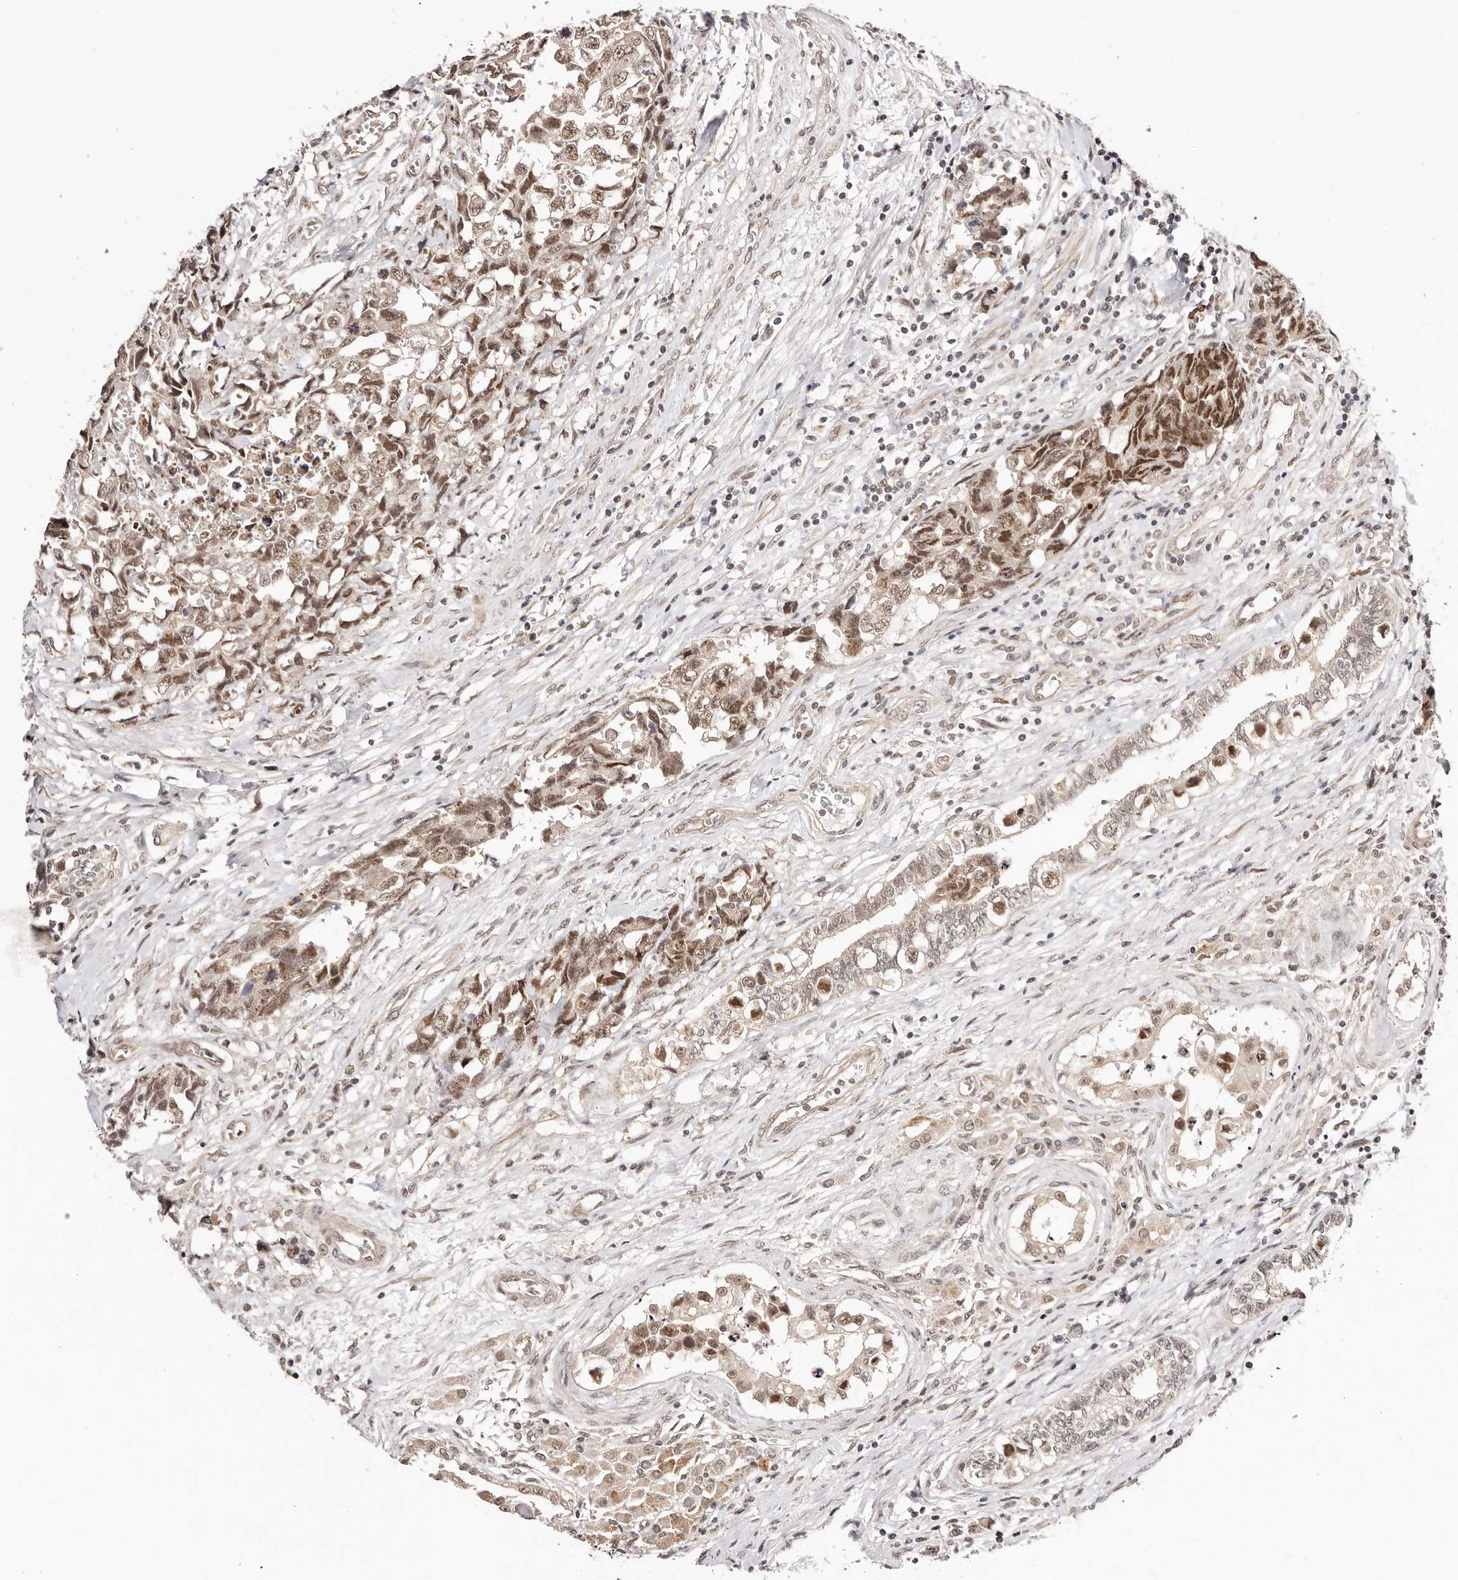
{"staining": {"intensity": "moderate", "quantity": ">75%", "location": "nuclear"}, "tissue": "testis cancer", "cell_type": "Tumor cells", "image_type": "cancer", "snomed": [{"axis": "morphology", "description": "Carcinoma, Embryonal, NOS"}, {"axis": "topography", "description": "Testis"}], "caption": "Testis cancer stained with IHC demonstrates moderate nuclear staining in about >75% of tumor cells.", "gene": "CTNNBL1", "patient": {"sex": "male", "age": 31}}